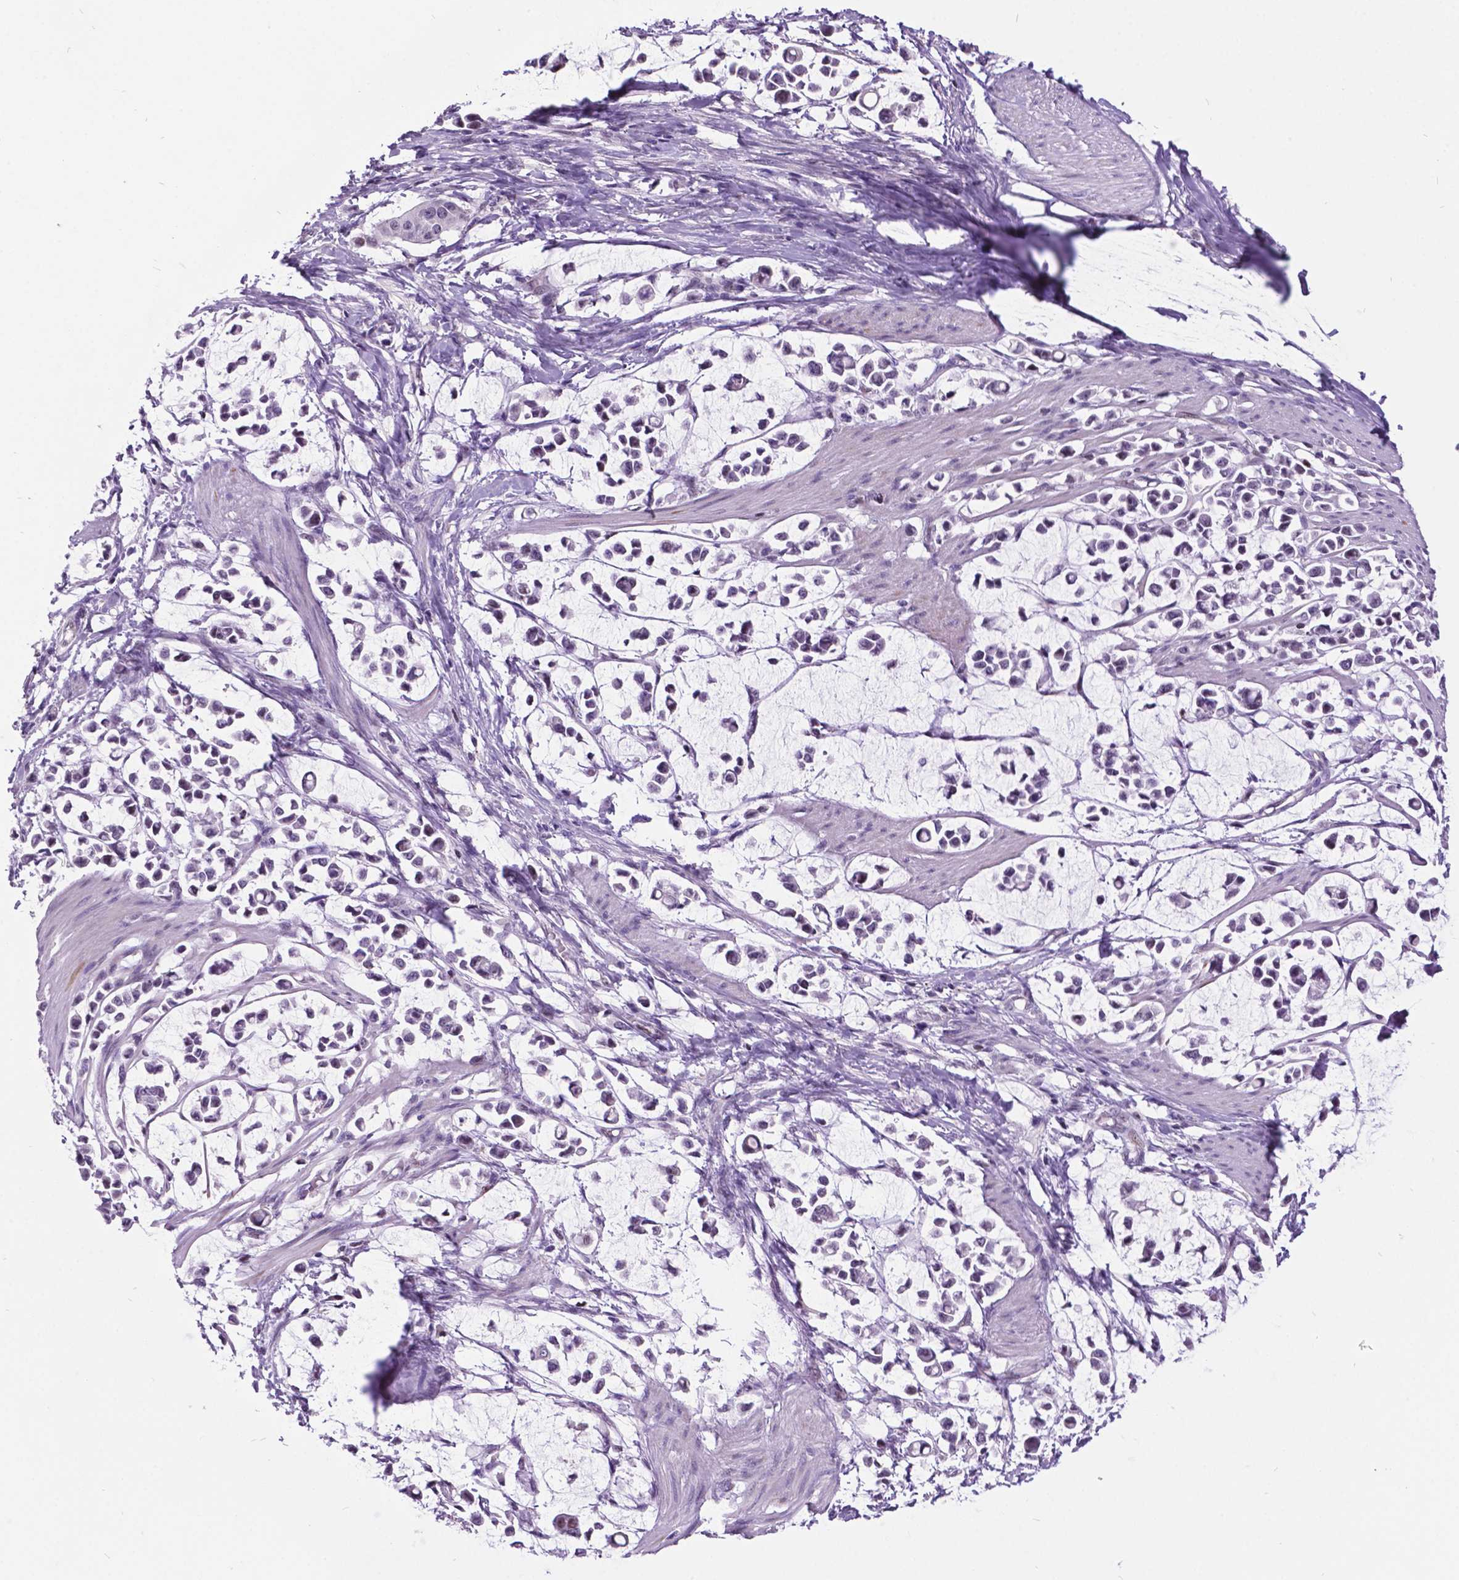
{"staining": {"intensity": "negative", "quantity": "none", "location": "none"}, "tissue": "stomach cancer", "cell_type": "Tumor cells", "image_type": "cancer", "snomed": [{"axis": "morphology", "description": "Adenocarcinoma, NOS"}, {"axis": "topography", "description": "Stomach"}], "caption": "Immunohistochemistry (IHC) photomicrograph of neoplastic tissue: human stomach cancer (adenocarcinoma) stained with DAB (3,3'-diaminobenzidine) demonstrates no significant protein expression in tumor cells. (Brightfield microscopy of DAB immunohistochemistry (IHC) at high magnification).", "gene": "DPF3", "patient": {"sex": "male", "age": 82}}